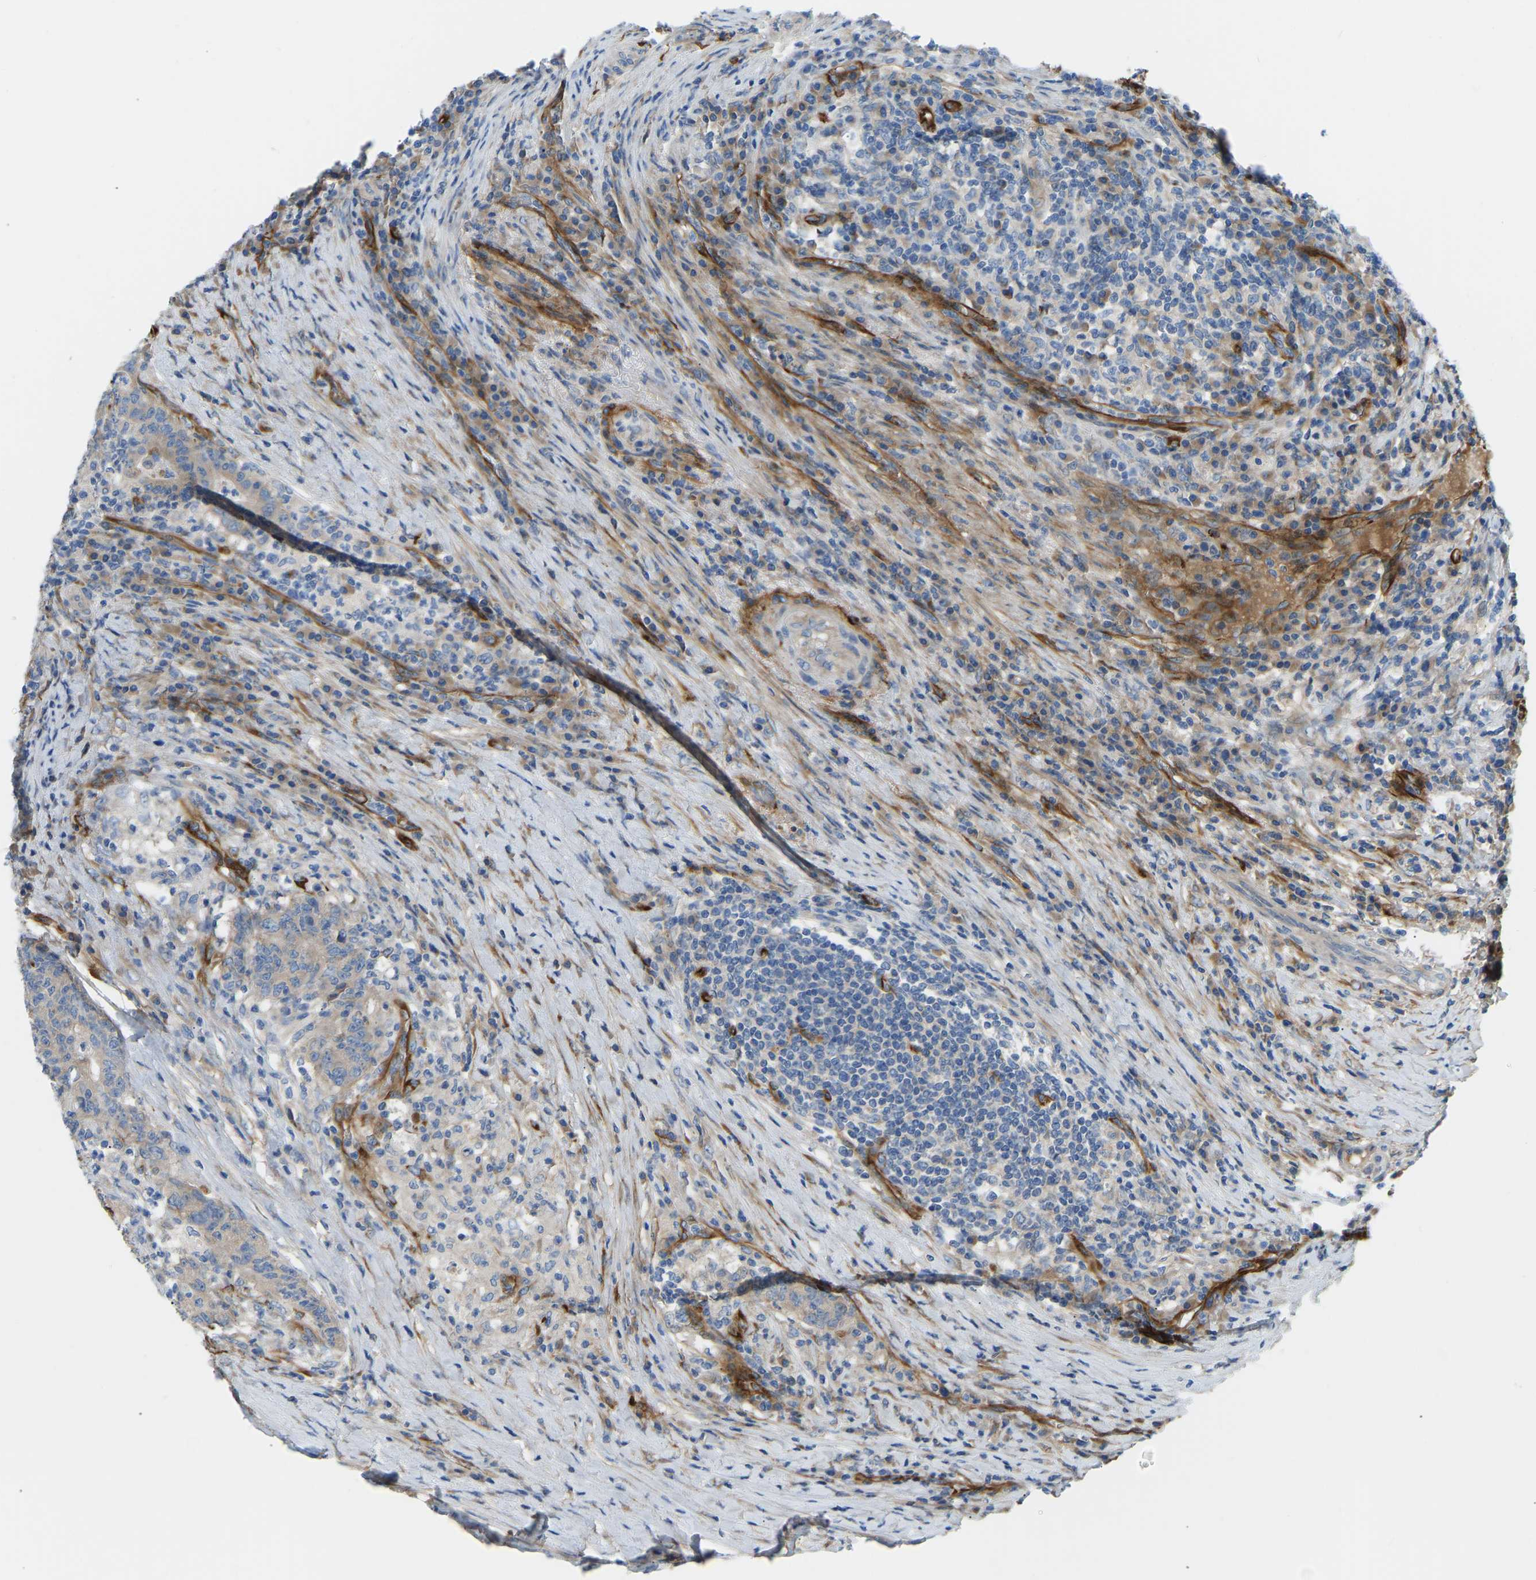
{"staining": {"intensity": "weak", "quantity": "25%-75%", "location": "cytoplasmic/membranous"}, "tissue": "colorectal cancer", "cell_type": "Tumor cells", "image_type": "cancer", "snomed": [{"axis": "morphology", "description": "Normal tissue, NOS"}, {"axis": "morphology", "description": "Adenocarcinoma, NOS"}, {"axis": "topography", "description": "Colon"}], "caption": "A high-resolution image shows IHC staining of colorectal adenocarcinoma, which reveals weak cytoplasmic/membranous positivity in approximately 25%-75% of tumor cells.", "gene": "COL15A1", "patient": {"sex": "female", "age": 75}}